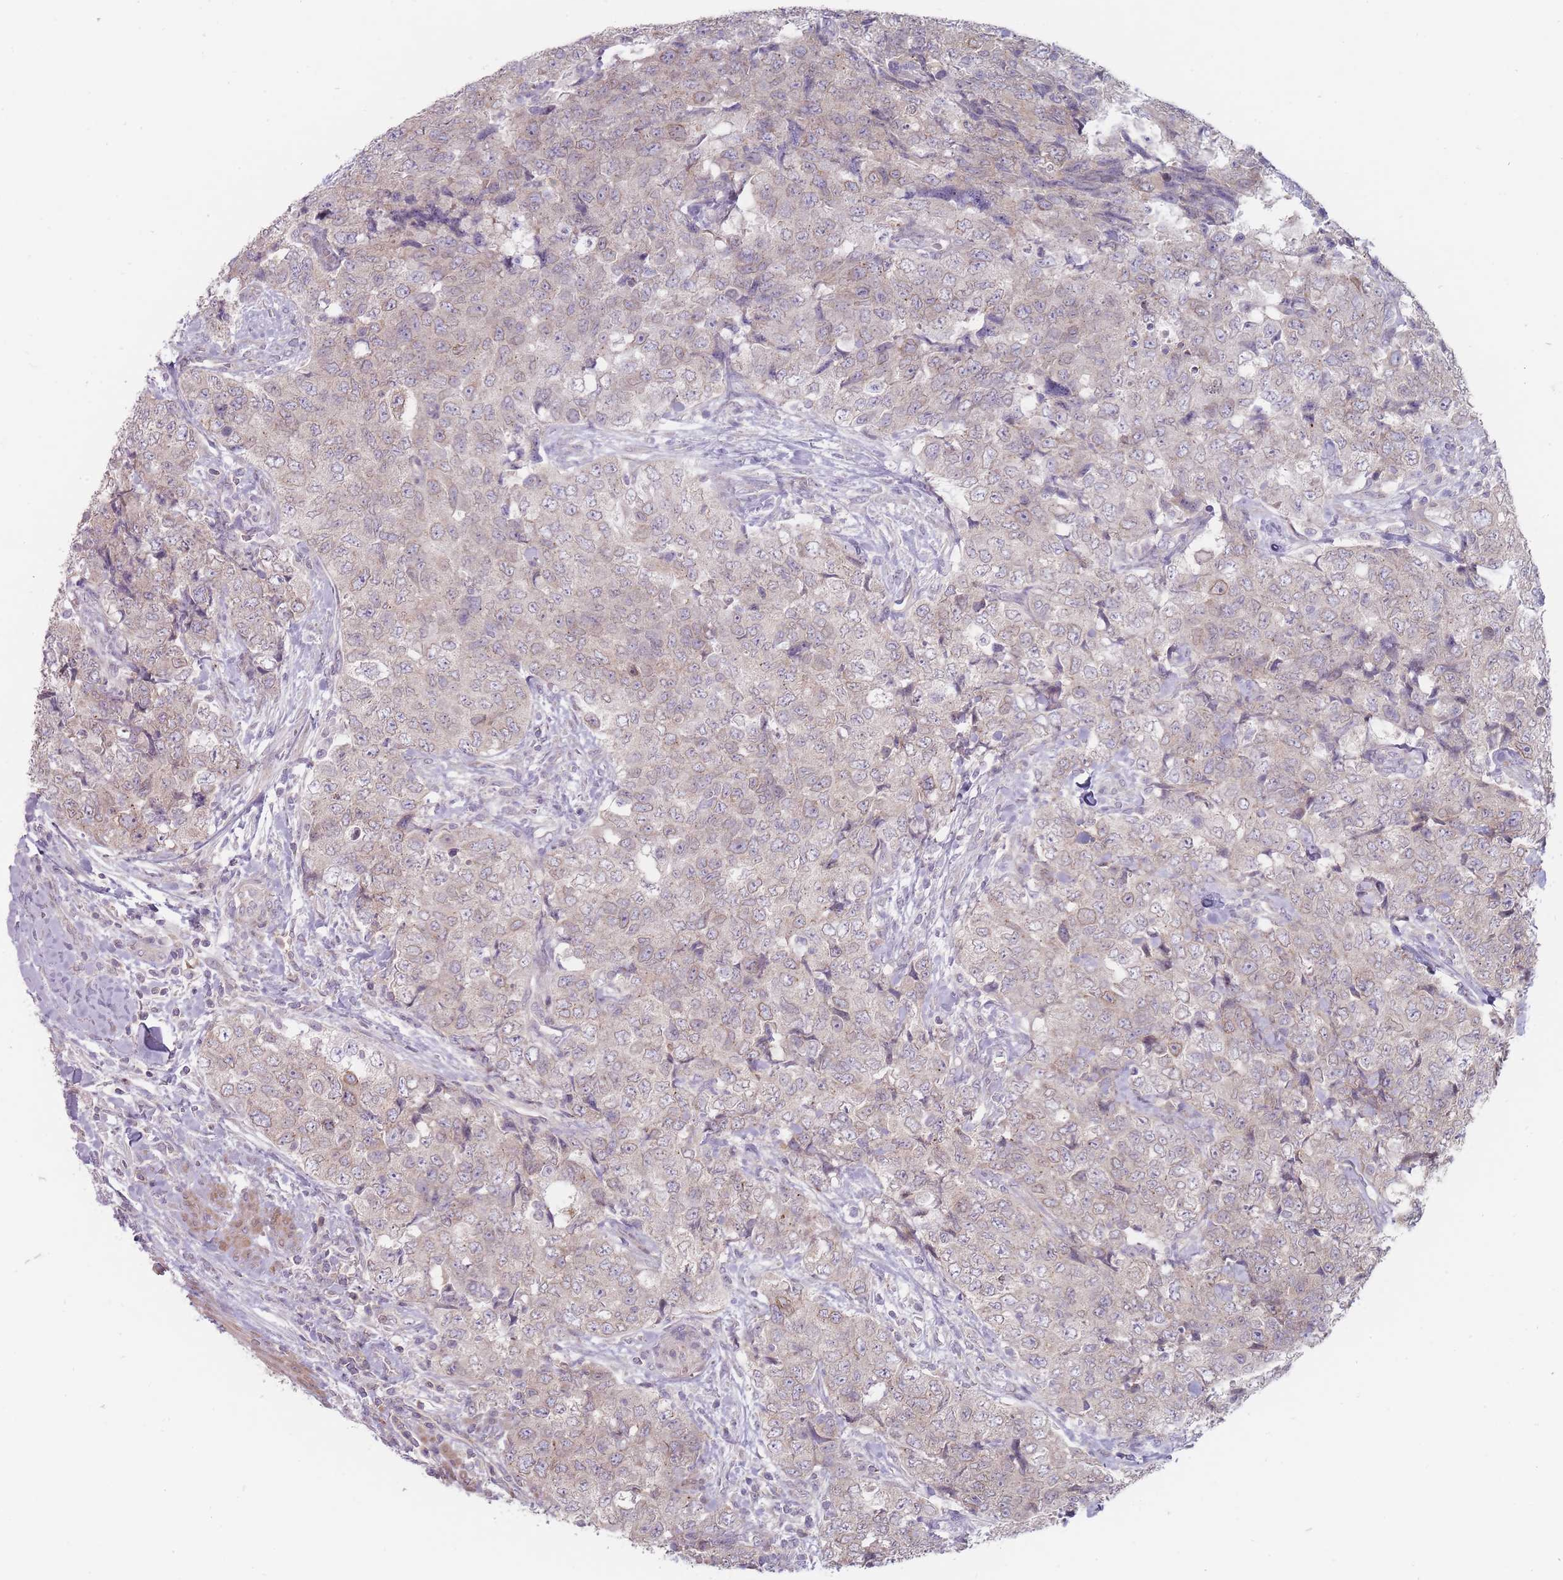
{"staining": {"intensity": "negative", "quantity": "none", "location": "none"}, "tissue": "urothelial cancer", "cell_type": "Tumor cells", "image_type": "cancer", "snomed": [{"axis": "morphology", "description": "Urothelial carcinoma, High grade"}, {"axis": "topography", "description": "Urinary bladder"}], "caption": "Immunohistochemistry (IHC) photomicrograph of neoplastic tissue: urothelial cancer stained with DAB (3,3'-diaminobenzidine) exhibits no significant protein expression in tumor cells.", "gene": "PCDH12", "patient": {"sex": "female", "age": 78}}